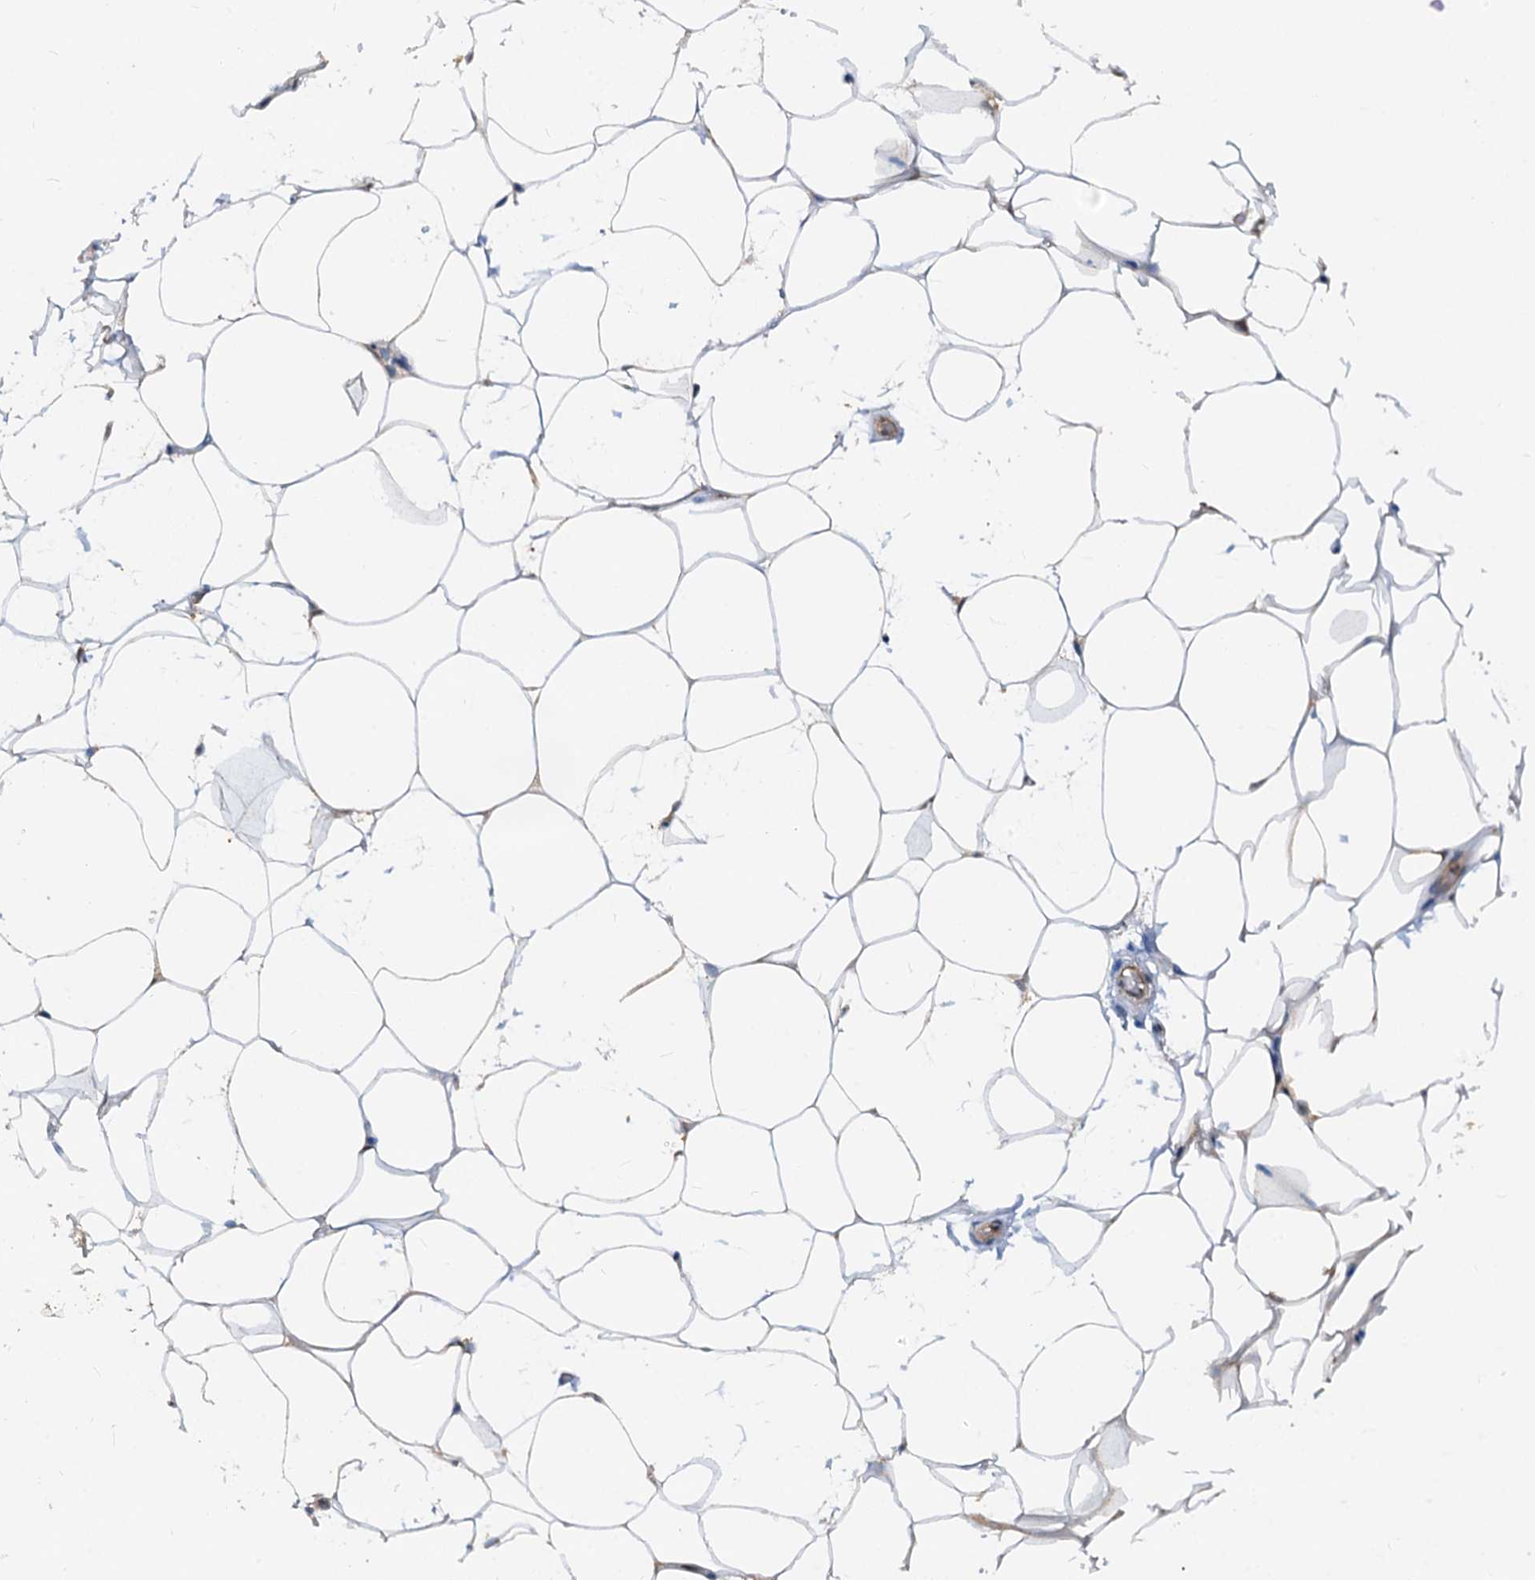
{"staining": {"intensity": "weak", "quantity": "<25%", "location": "cytoplasmic/membranous"}, "tissue": "adipose tissue", "cell_type": "Adipocytes", "image_type": "normal", "snomed": [{"axis": "morphology", "description": "Normal tissue, NOS"}, {"axis": "topography", "description": "Breast"}], "caption": "The photomicrograph exhibits no significant expression in adipocytes of adipose tissue.", "gene": "PTGES3", "patient": {"sex": "female", "age": 26}}